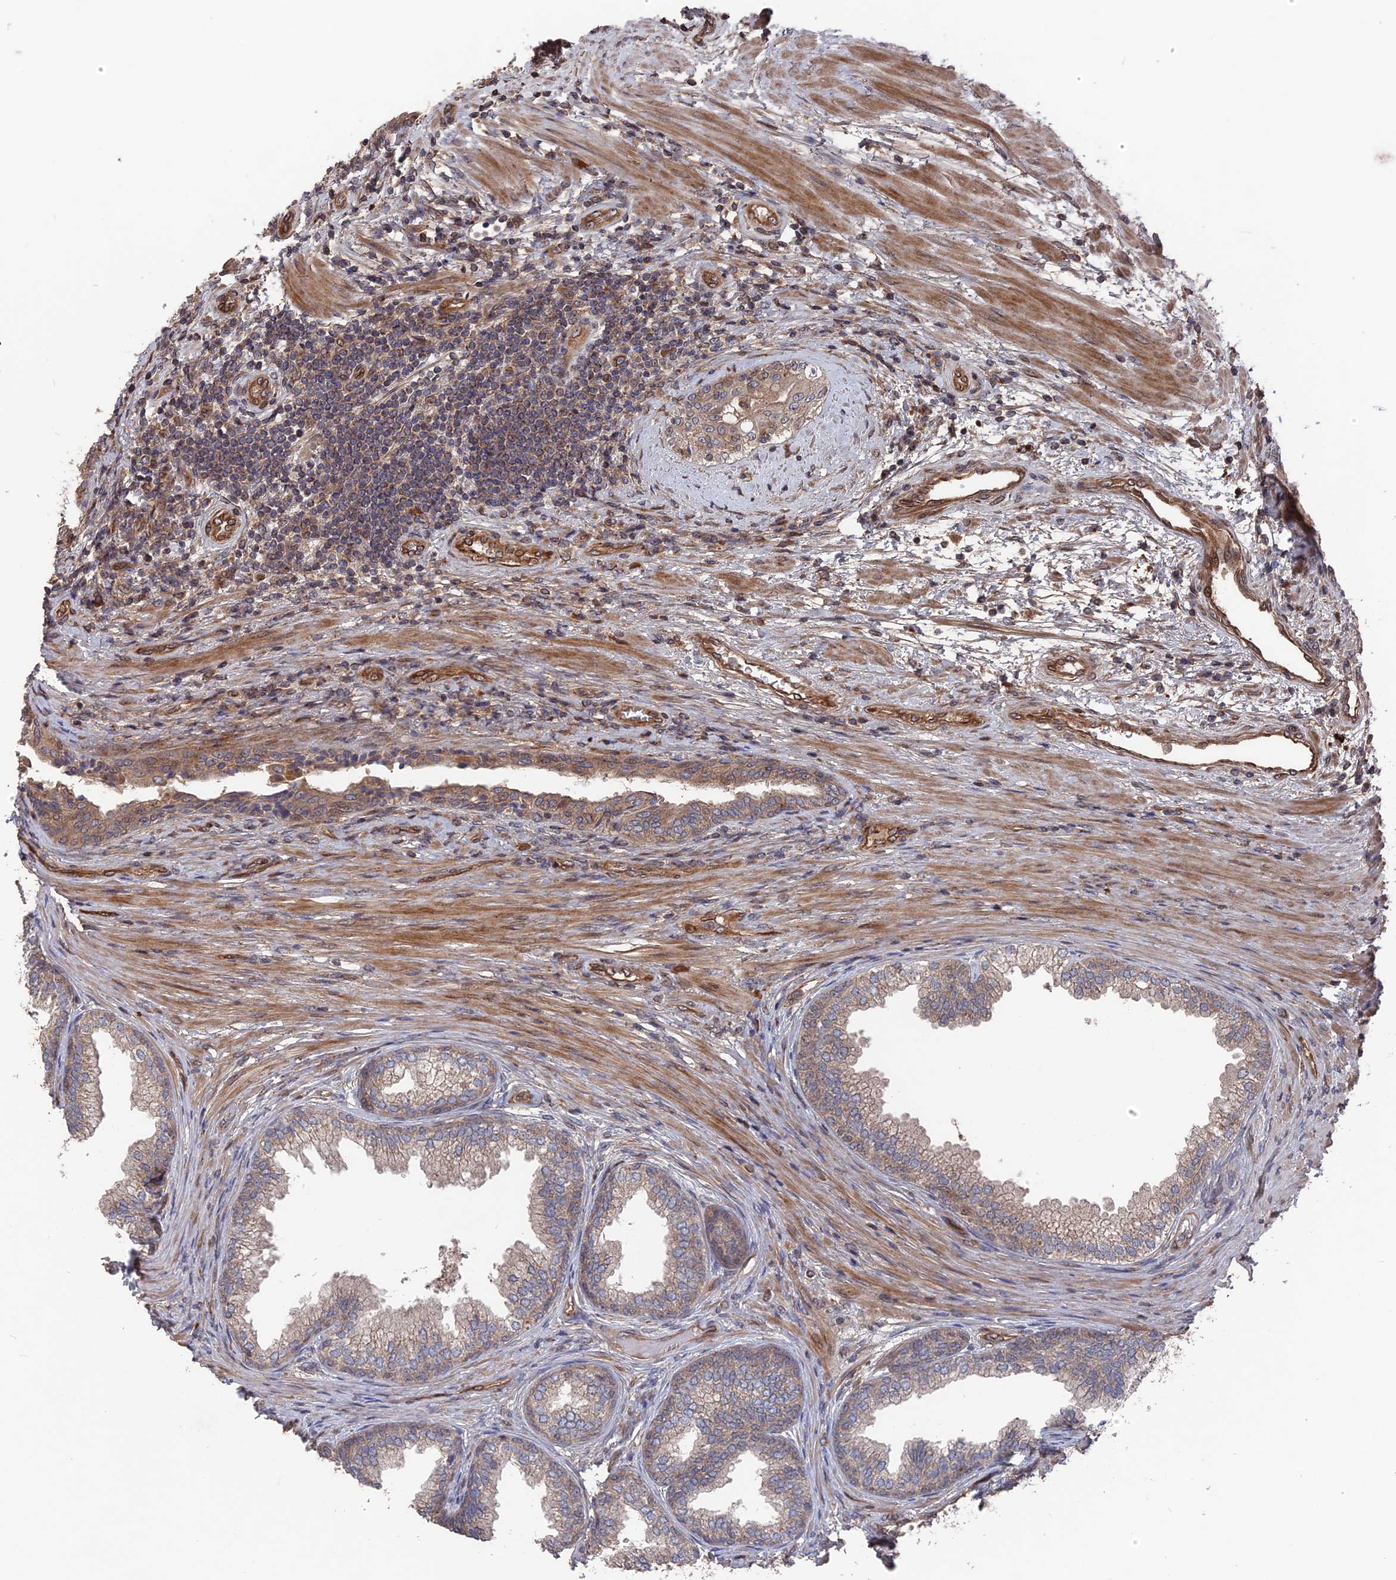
{"staining": {"intensity": "weak", "quantity": "25%-75%", "location": "cytoplasmic/membranous"}, "tissue": "prostate", "cell_type": "Glandular cells", "image_type": "normal", "snomed": [{"axis": "morphology", "description": "Normal tissue, NOS"}, {"axis": "topography", "description": "Prostate"}], "caption": "A histopathology image of human prostate stained for a protein demonstrates weak cytoplasmic/membranous brown staining in glandular cells. The staining is performed using DAB (3,3'-diaminobenzidine) brown chromogen to label protein expression. The nuclei are counter-stained blue using hematoxylin.", "gene": "DEF8", "patient": {"sex": "male", "age": 76}}